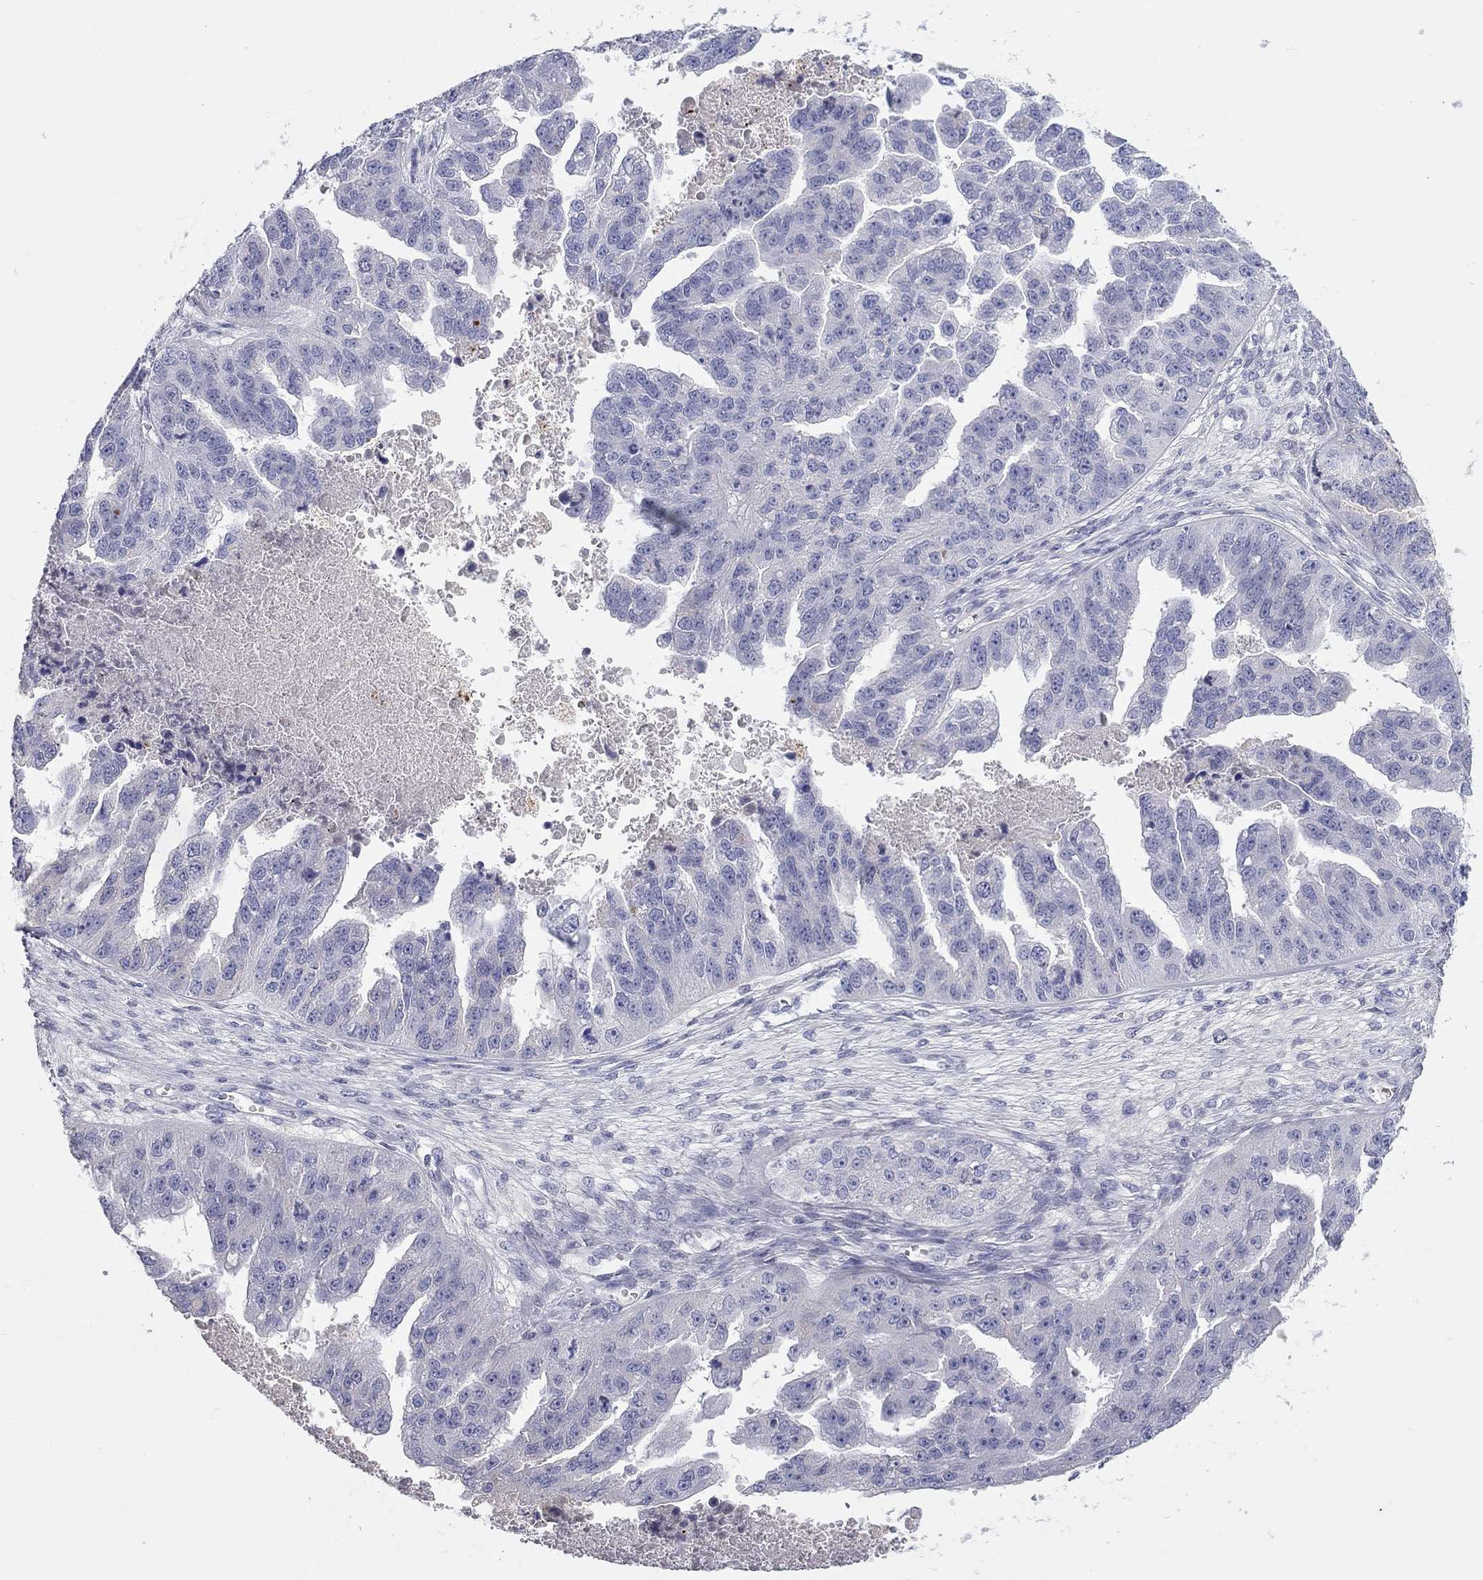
{"staining": {"intensity": "negative", "quantity": "none", "location": "none"}, "tissue": "ovarian cancer", "cell_type": "Tumor cells", "image_type": "cancer", "snomed": [{"axis": "morphology", "description": "Cystadenocarcinoma, serous, NOS"}, {"axis": "topography", "description": "Ovary"}], "caption": "Immunohistochemistry photomicrograph of human serous cystadenocarcinoma (ovarian) stained for a protein (brown), which exhibits no staining in tumor cells. (DAB (3,3'-diaminobenzidine) IHC with hematoxylin counter stain).", "gene": "ST7L", "patient": {"sex": "female", "age": 58}}